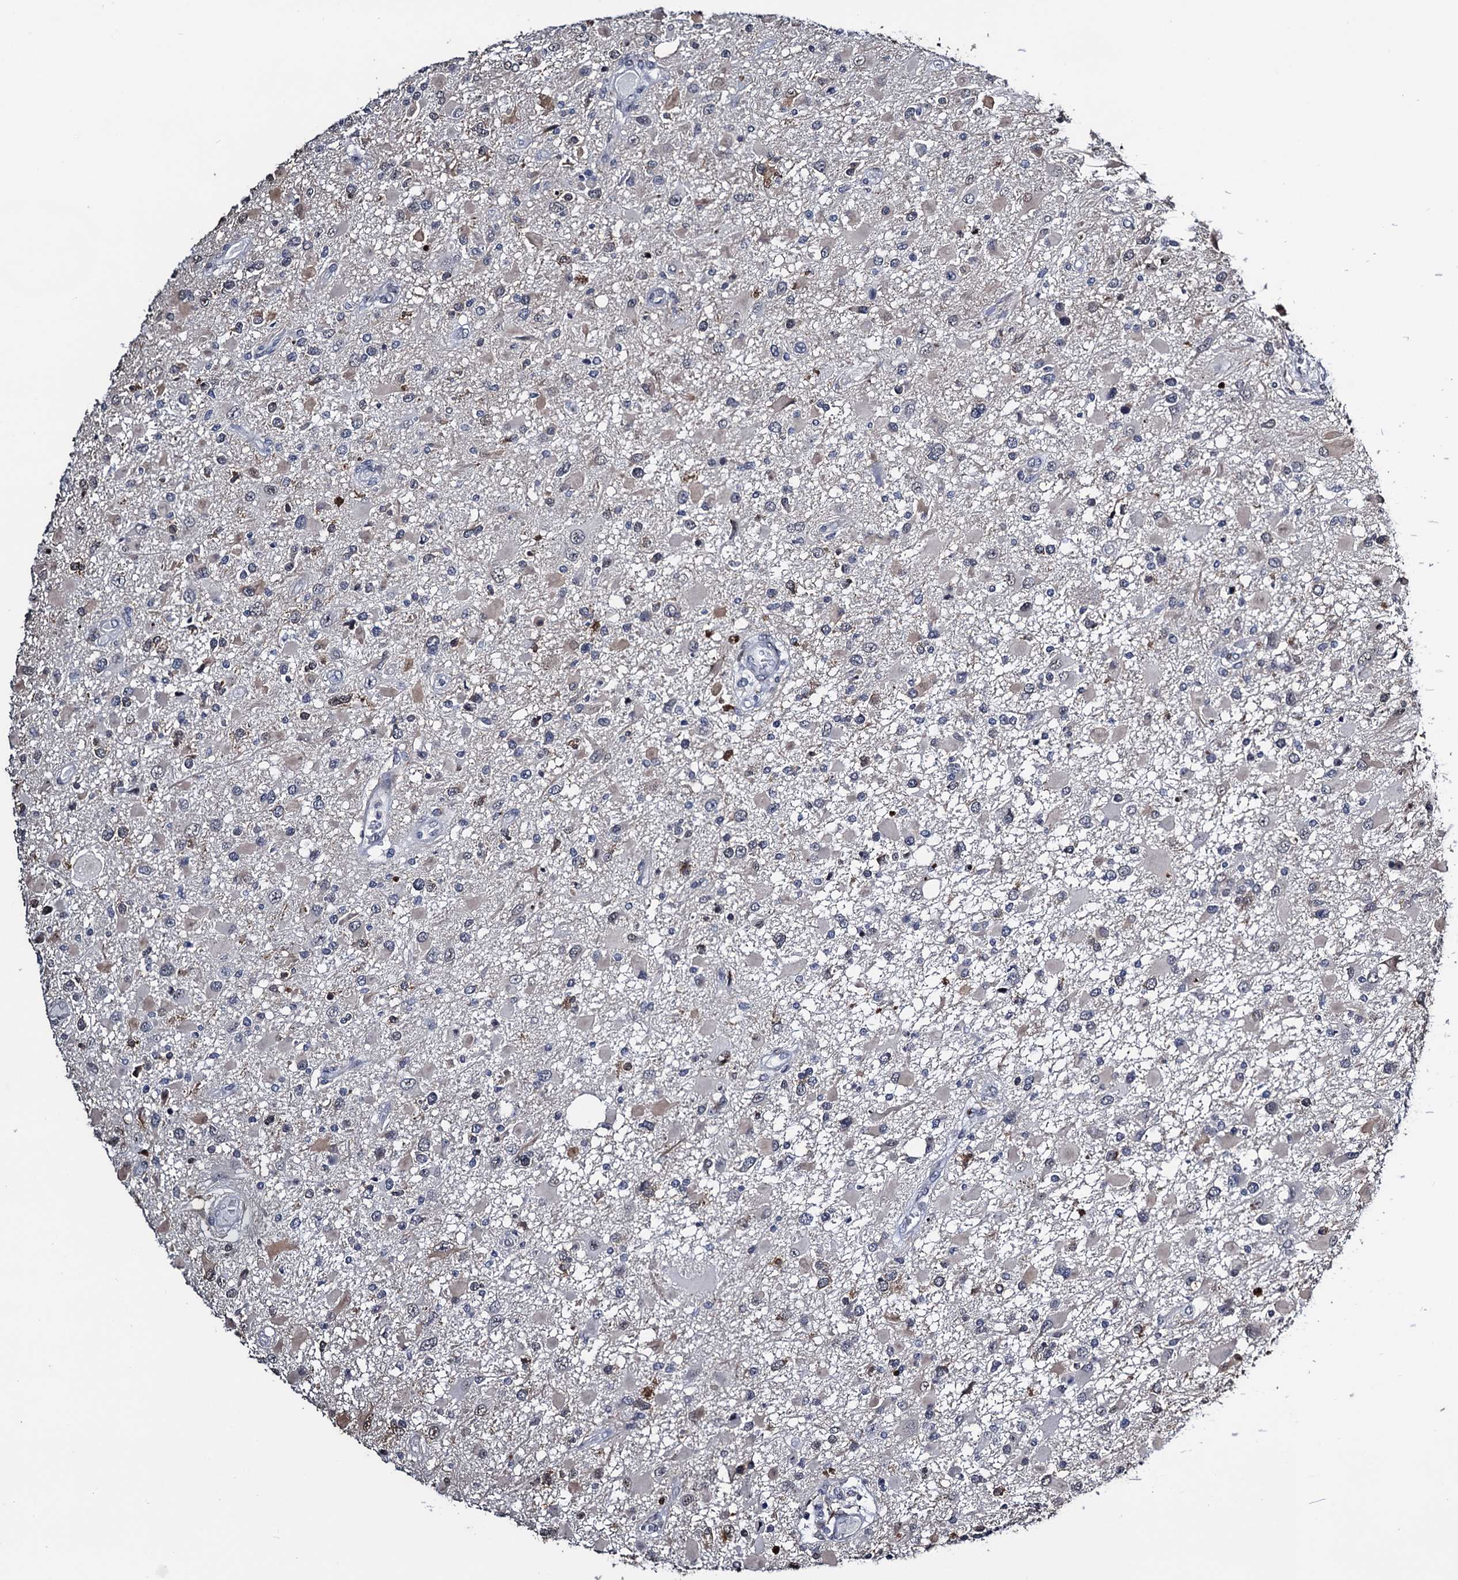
{"staining": {"intensity": "negative", "quantity": "none", "location": "none"}, "tissue": "glioma", "cell_type": "Tumor cells", "image_type": "cancer", "snomed": [{"axis": "morphology", "description": "Glioma, malignant, High grade"}, {"axis": "topography", "description": "Brain"}], "caption": "This is an immunohistochemistry micrograph of glioma. There is no expression in tumor cells.", "gene": "FAM222A", "patient": {"sex": "male", "age": 53}}